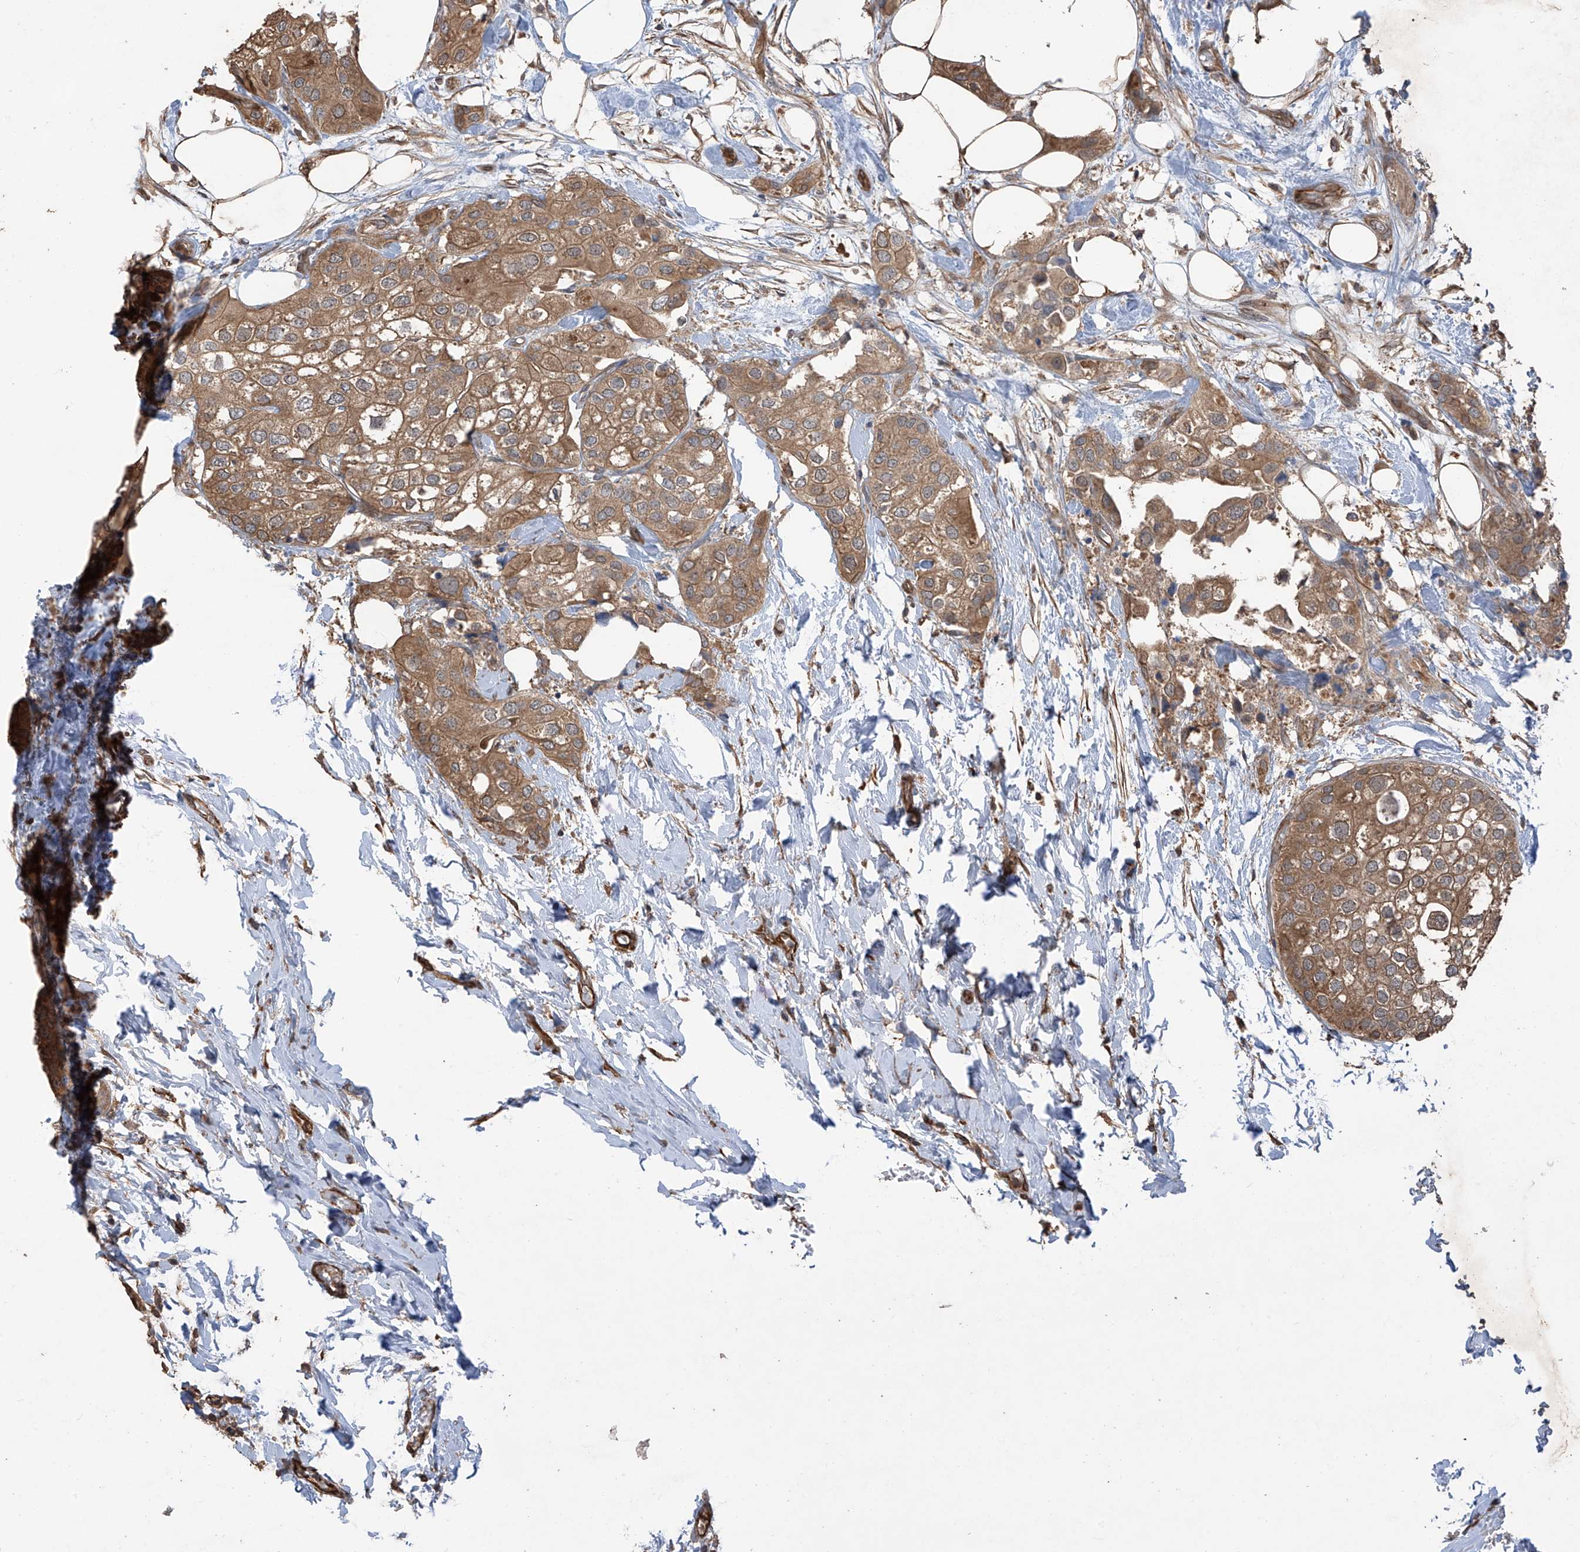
{"staining": {"intensity": "moderate", "quantity": ">75%", "location": "cytoplasmic/membranous"}, "tissue": "urothelial cancer", "cell_type": "Tumor cells", "image_type": "cancer", "snomed": [{"axis": "morphology", "description": "Urothelial carcinoma, High grade"}, {"axis": "topography", "description": "Urinary bladder"}], "caption": "The image exhibits staining of high-grade urothelial carcinoma, revealing moderate cytoplasmic/membranous protein staining (brown color) within tumor cells.", "gene": "AGBL5", "patient": {"sex": "male", "age": 64}}